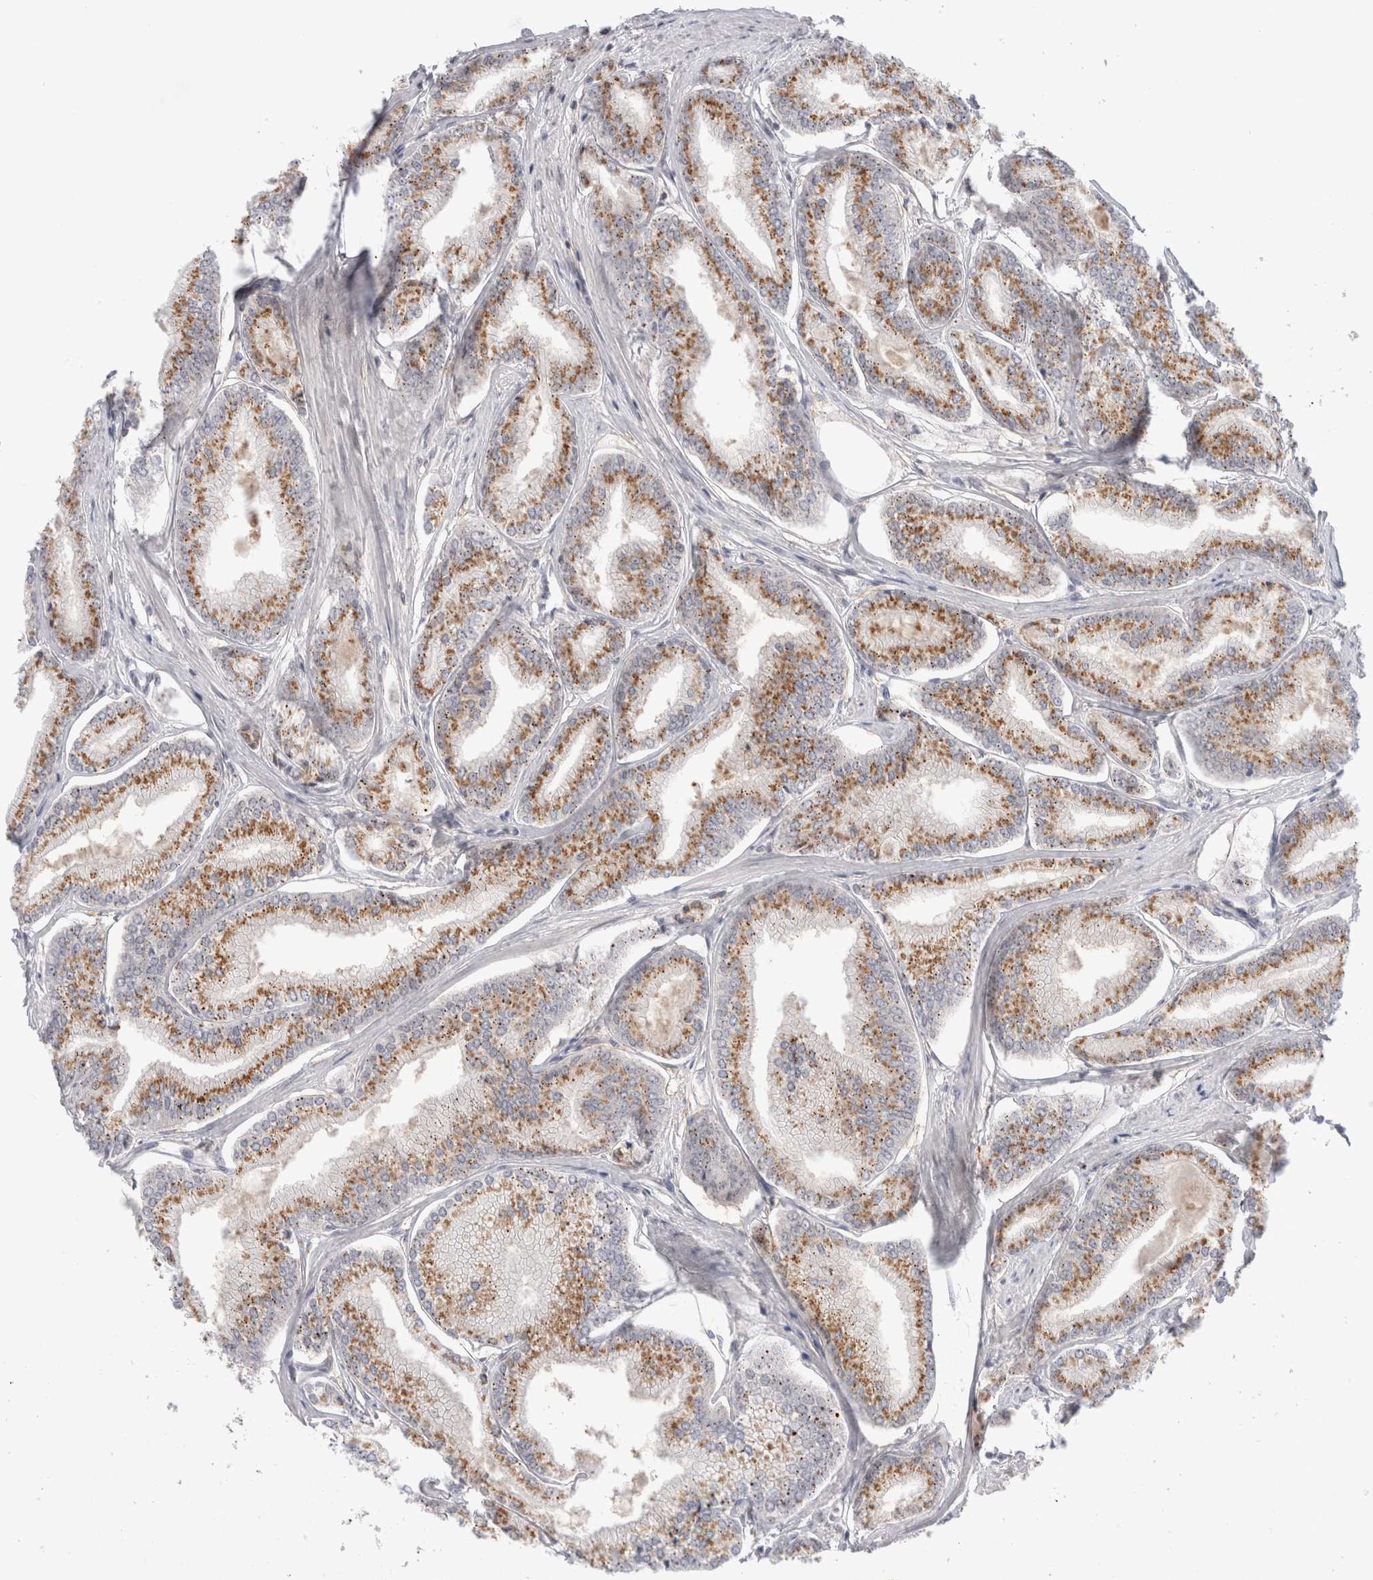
{"staining": {"intensity": "moderate", "quantity": ">75%", "location": "cytoplasmic/membranous"}, "tissue": "prostate cancer", "cell_type": "Tumor cells", "image_type": "cancer", "snomed": [{"axis": "morphology", "description": "Adenocarcinoma, Low grade"}, {"axis": "topography", "description": "Prostate"}], "caption": "IHC (DAB (3,3'-diaminobenzidine)) staining of adenocarcinoma (low-grade) (prostate) exhibits moderate cytoplasmic/membranous protein positivity in about >75% of tumor cells. The staining was performed using DAB to visualize the protein expression in brown, while the nuclei were stained in blue with hematoxylin (Magnification: 20x).", "gene": "CERS5", "patient": {"sex": "male", "age": 52}}